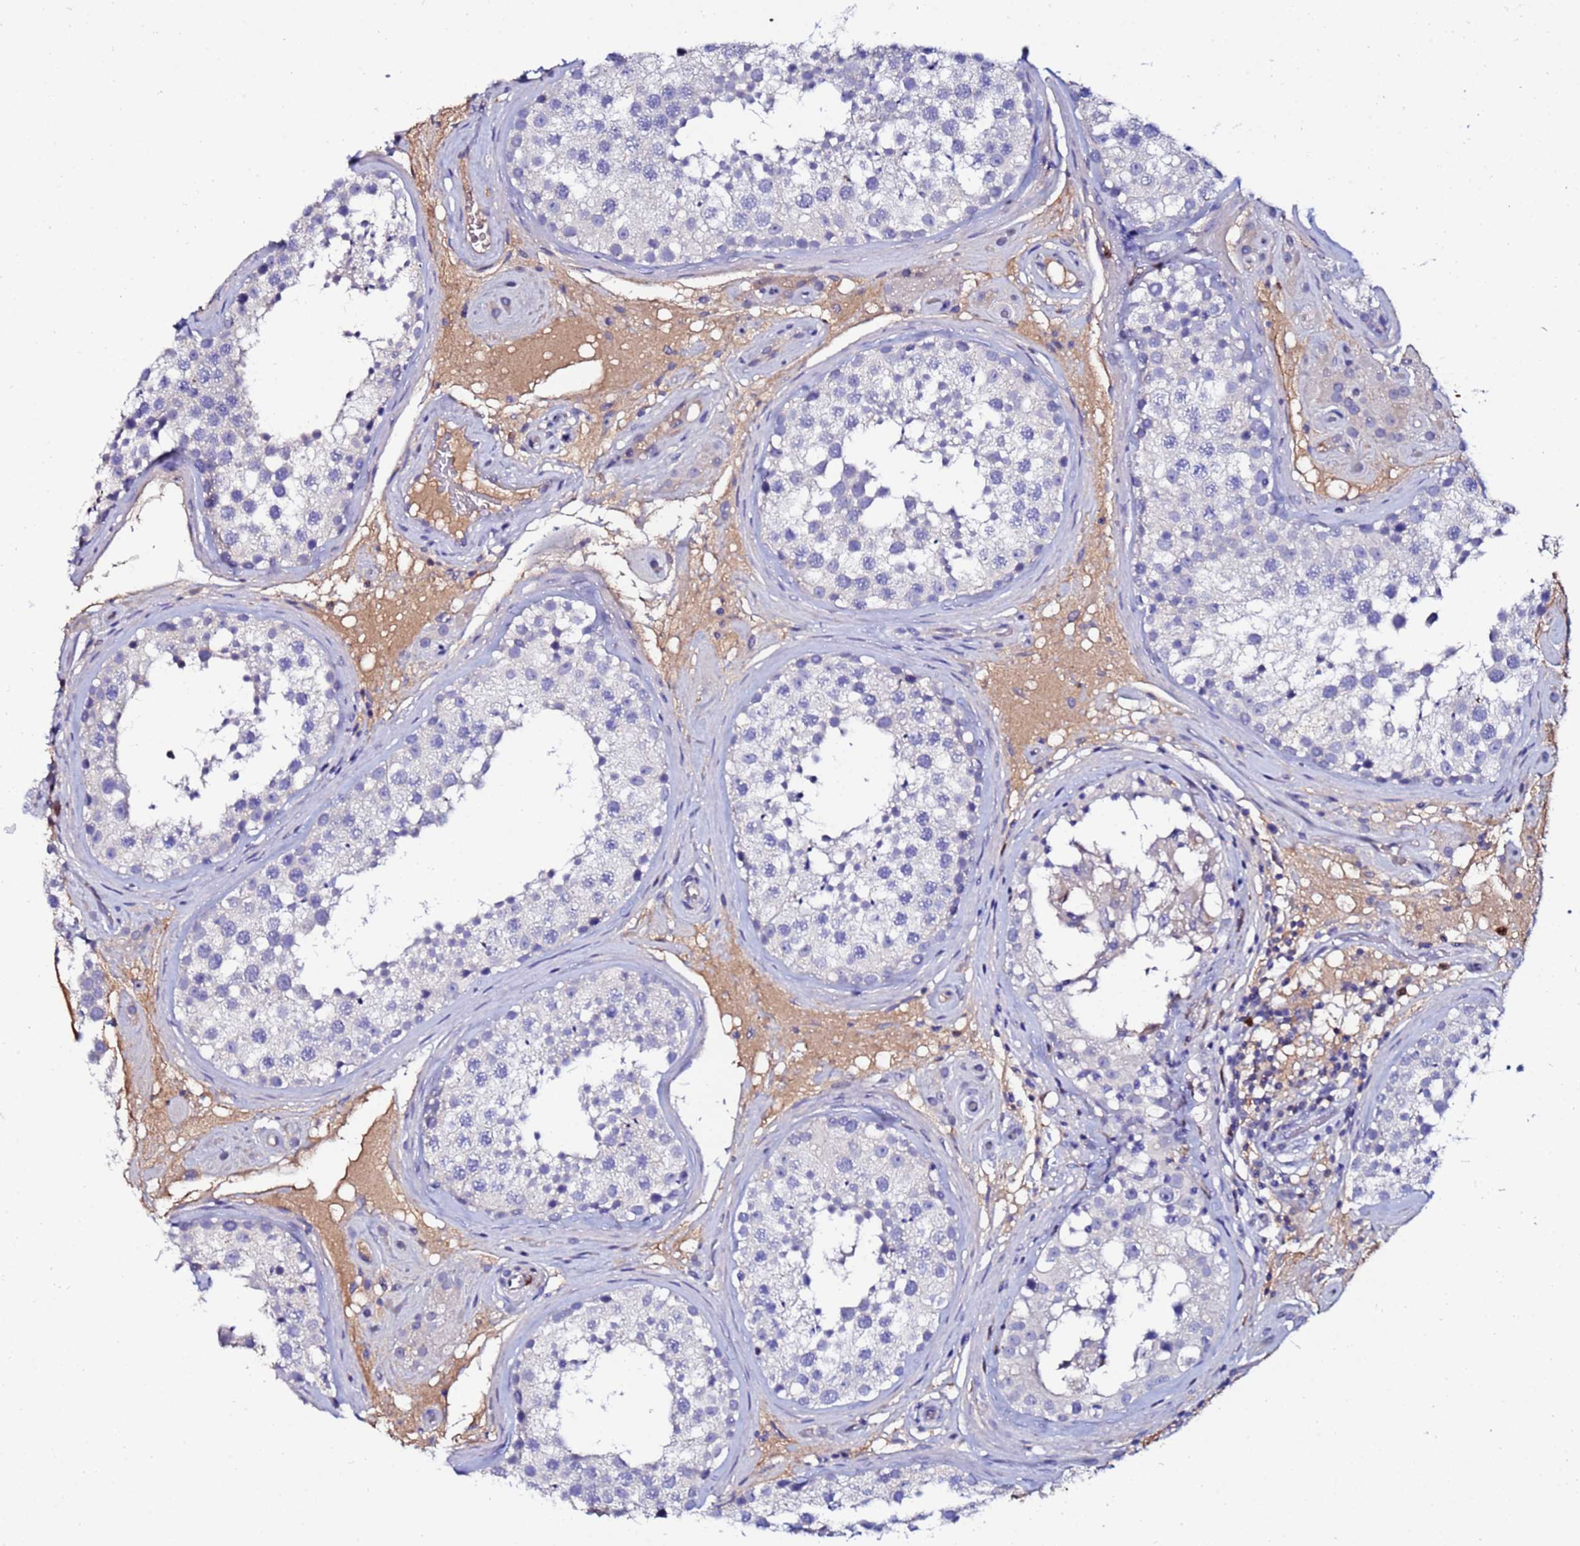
{"staining": {"intensity": "negative", "quantity": "none", "location": "none"}, "tissue": "testis", "cell_type": "Cells in seminiferous ducts", "image_type": "normal", "snomed": [{"axis": "morphology", "description": "Normal tissue, NOS"}, {"axis": "topography", "description": "Testis"}], "caption": "High power microscopy photomicrograph of an immunohistochemistry (IHC) histopathology image of unremarkable testis, revealing no significant positivity in cells in seminiferous ducts.", "gene": "TUBAL3", "patient": {"sex": "male", "age": 46}}